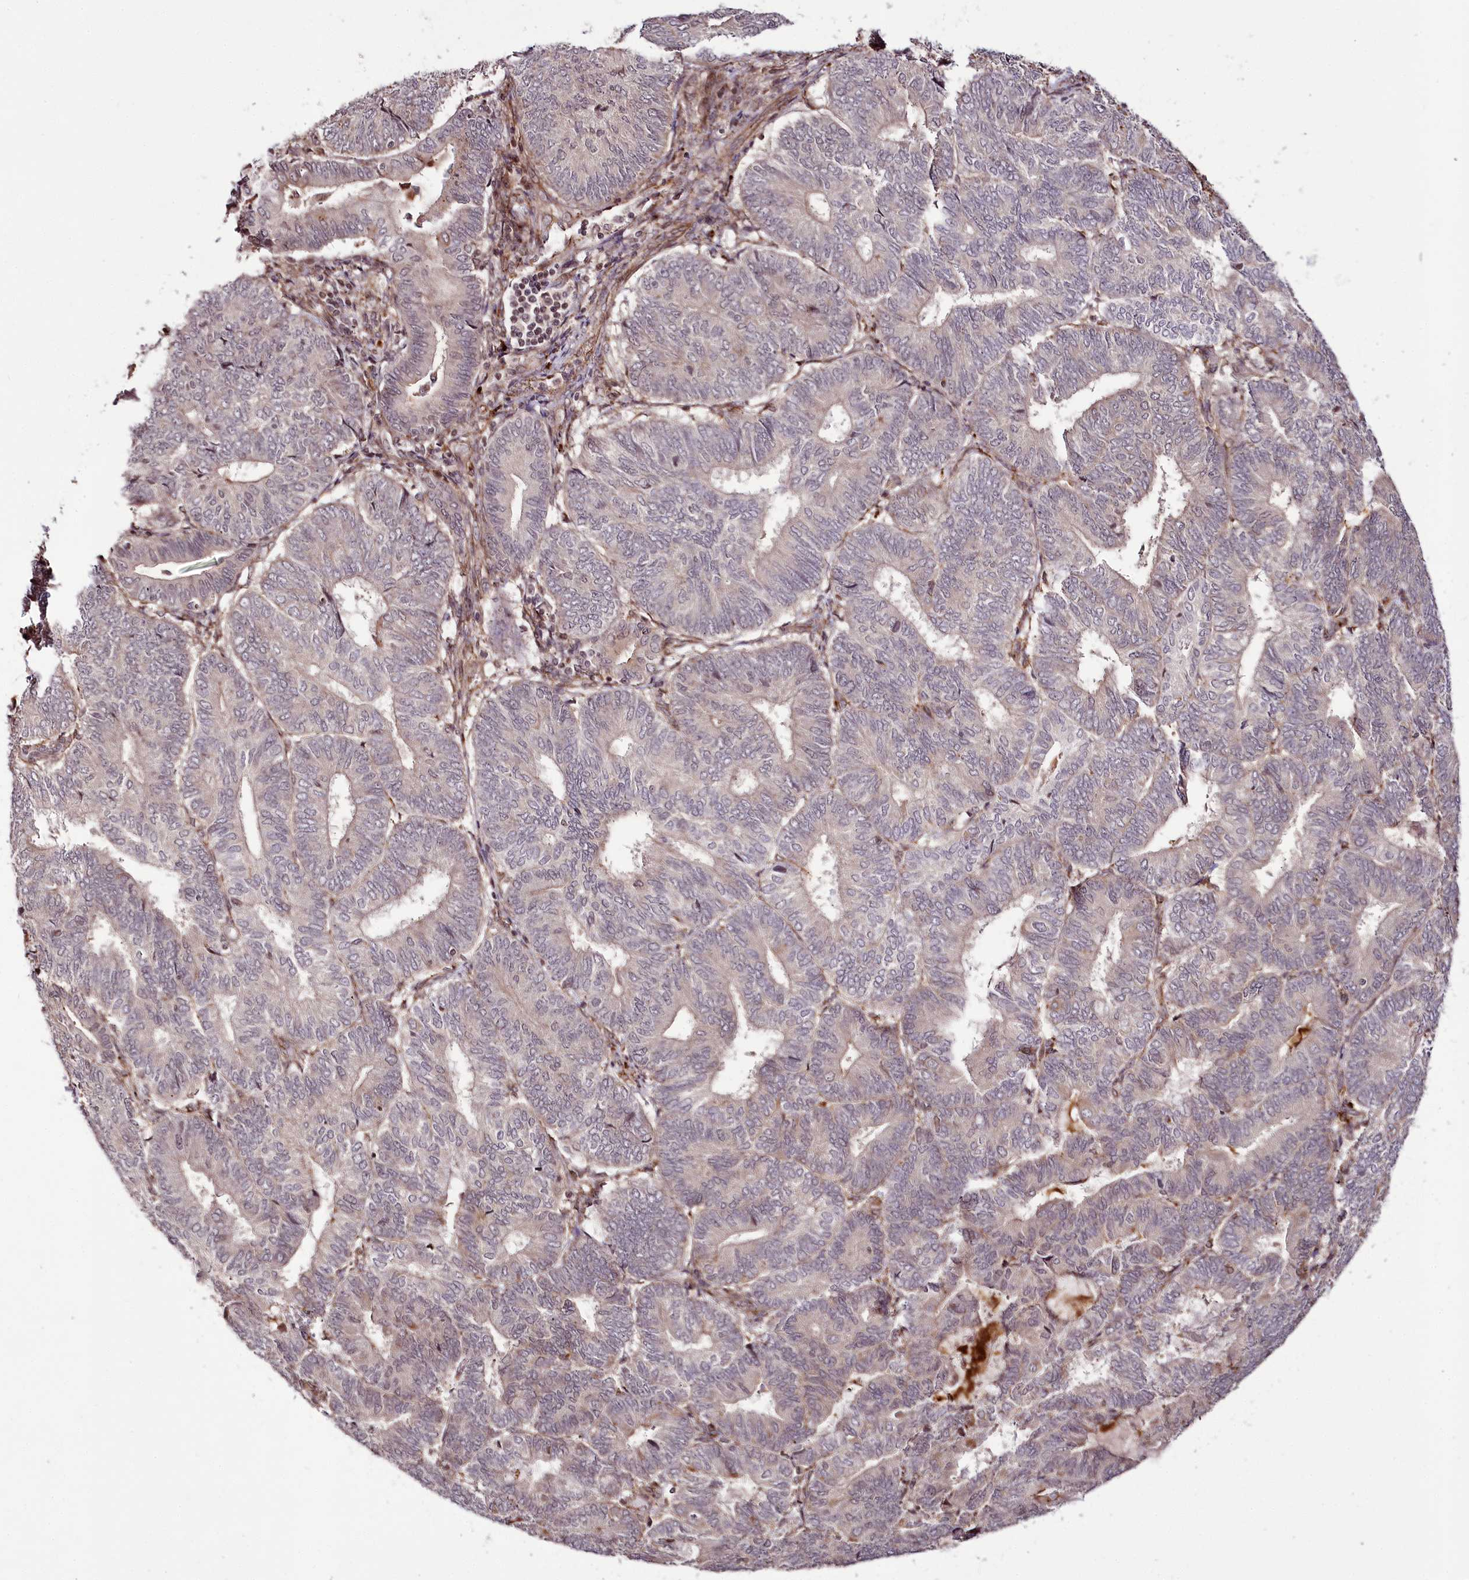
{"staining": {"intensity": "moderate", "quantity": "<25%", "location": "cytoplasmic/membranous,nuclear"}, "tissue": "endometrial cancer", "cell_type": "Tumor cells", "image_type": "cancer", "snomed": [{"axis": "morphology", "description": "Adenocarcinoma, NOS"}, {"axis": "topography", "description": "Endometrium"}], "caption": "Immunohistochemistry staining of endometrial adenocarcinoma, which displays low levels of moderate cytoplasmic/membranous and nuclear expression in about <25% of tumor cells indicating moderate cytoplasmic/membranous and nuclear protein expression. The staining was performed using DAB (brown) for protein detection and nuclei were counterstained in hematoxylin (blue).", "gene": "HOXC8", "patient": {"sex": "female", "age": 81}}